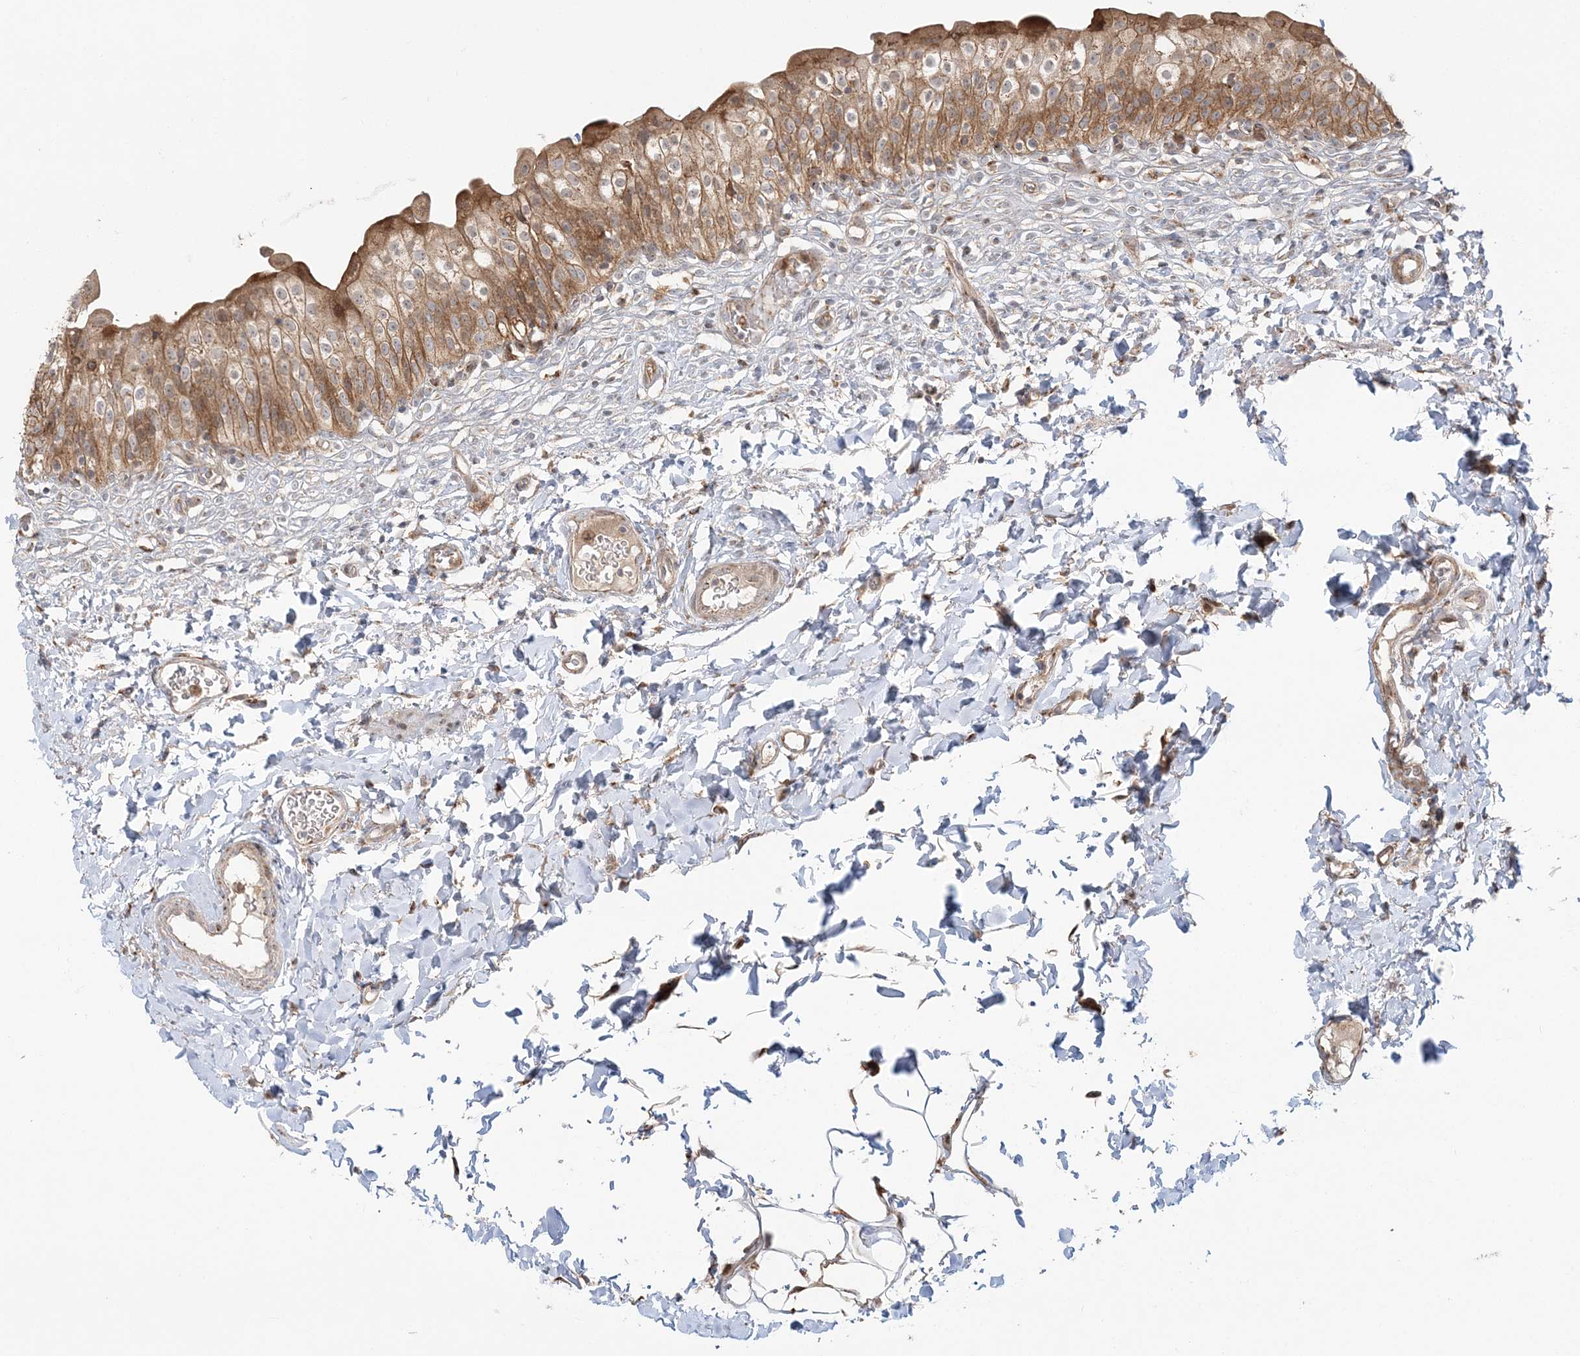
{"staining": {"intensity": "moderate", "quantity": ">75%", "location": "cytoplasmic/membranous"}, "tissue": "urinary bladder", "cell_type": "Urothelial cells", "image_type": "normal", "snomed": [{"axis": "morphology", "description": "Normal tissue, NOS"}, {"axis": "topography", "description": "Urinary bladder"}], "caption": "Urinary bladder stained for a protein shows moderate cytoplasmic/membranous positivity in urothelial cells. The staining was performed using DAB, with brown indicating positive protein expression. Nuclei are stained blue with hematoxylin.", "gene": "ABCC3", "patient": {"sex": "male", "age": 55}}